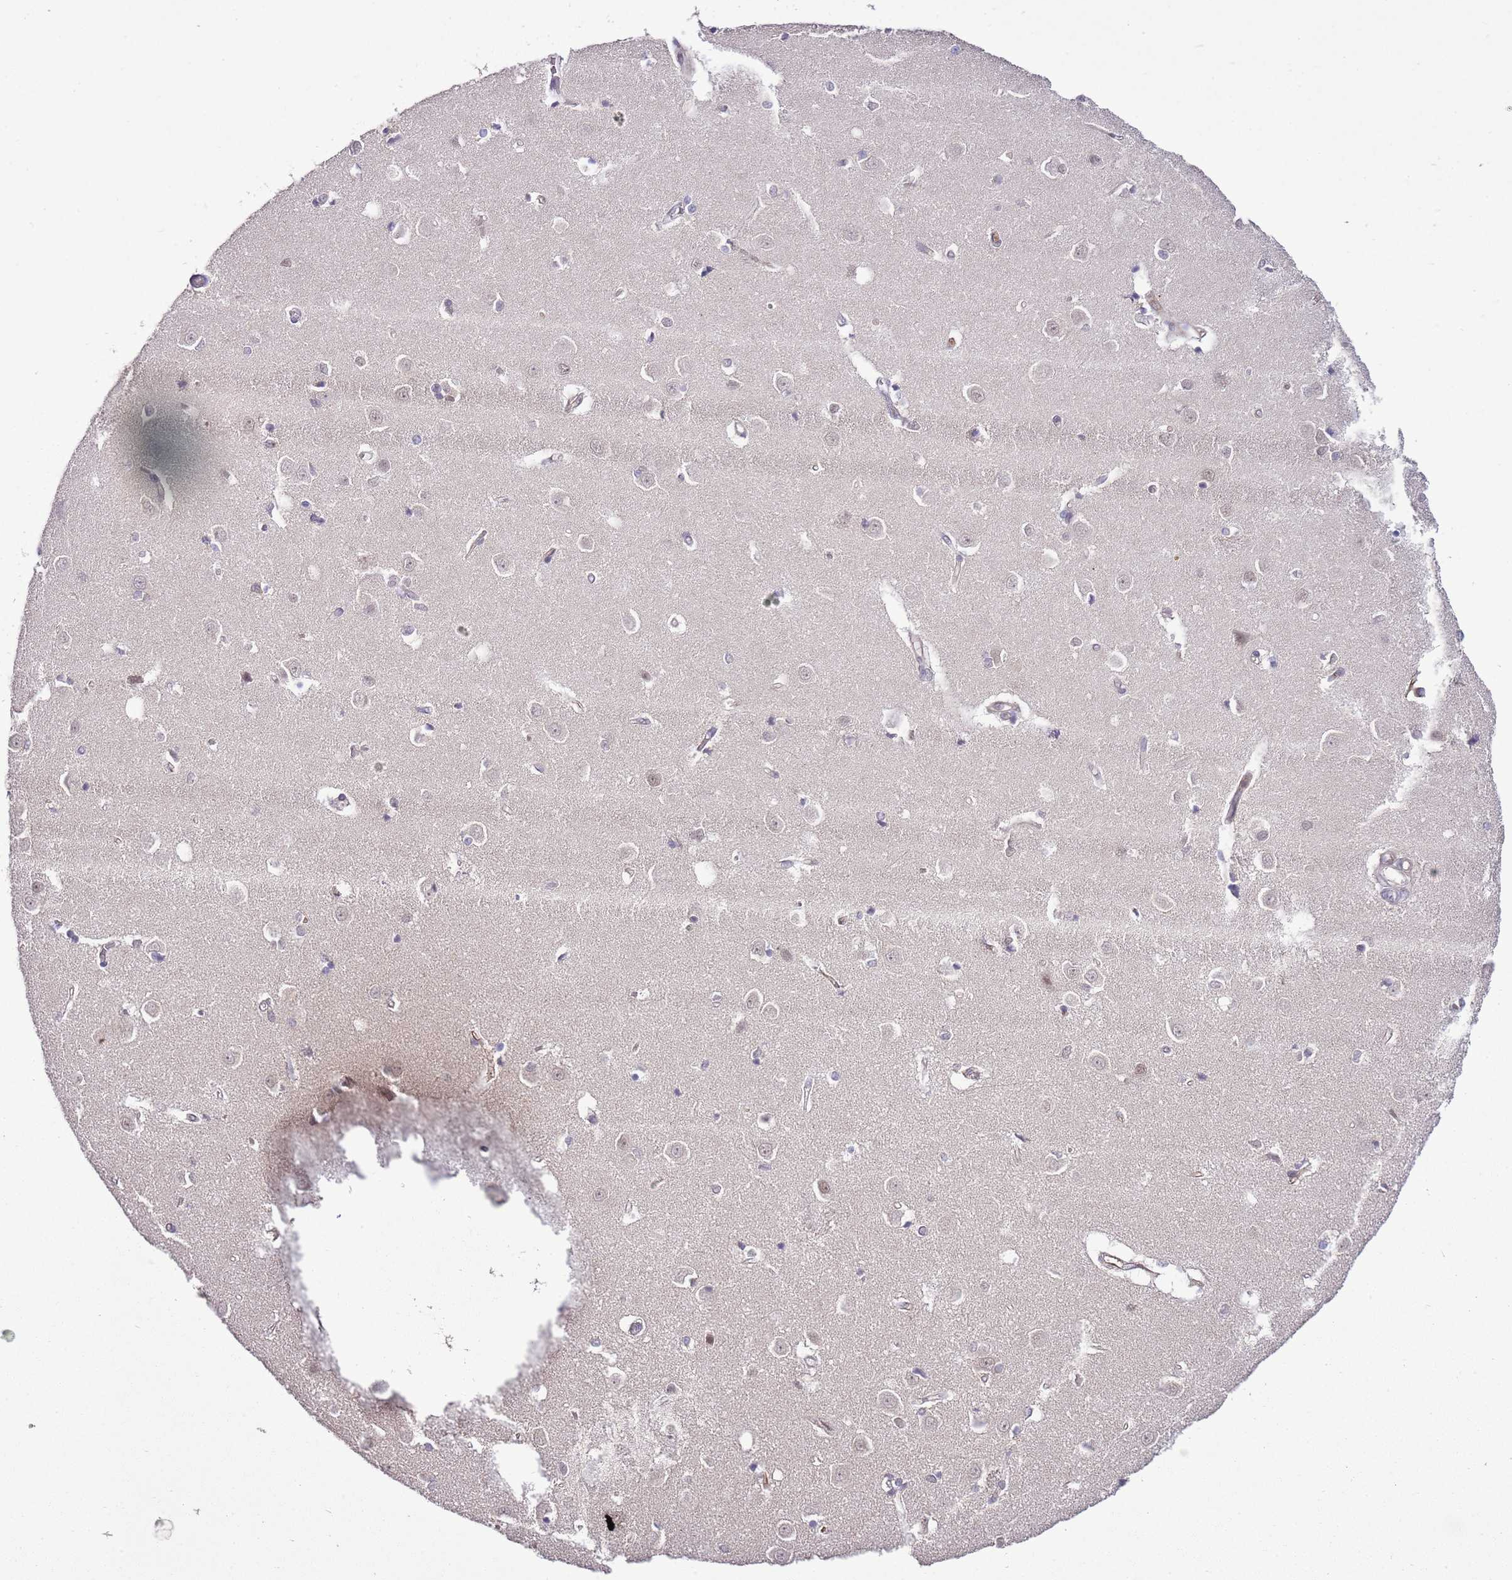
{"staining": {"intensity": "negative", "quantity": "none", "location": "none"}, "tissue": "caudate", "cell_type": "Glial cells", "image_type": "normal", "snomed": [{"axis": "morphology", "description": "Normal tissue, NOS"}, {"axis": "topography", "description": "Lateral ventricle wall"}], "caption": "IHC of unremarkable caudate exhibits no staining in glial cells. (DAB immunohistochemistry (IHC) with hematoxylin counter stain).", "gene": "EFHD1", "patient": {"sex": "male", "age": 37}}